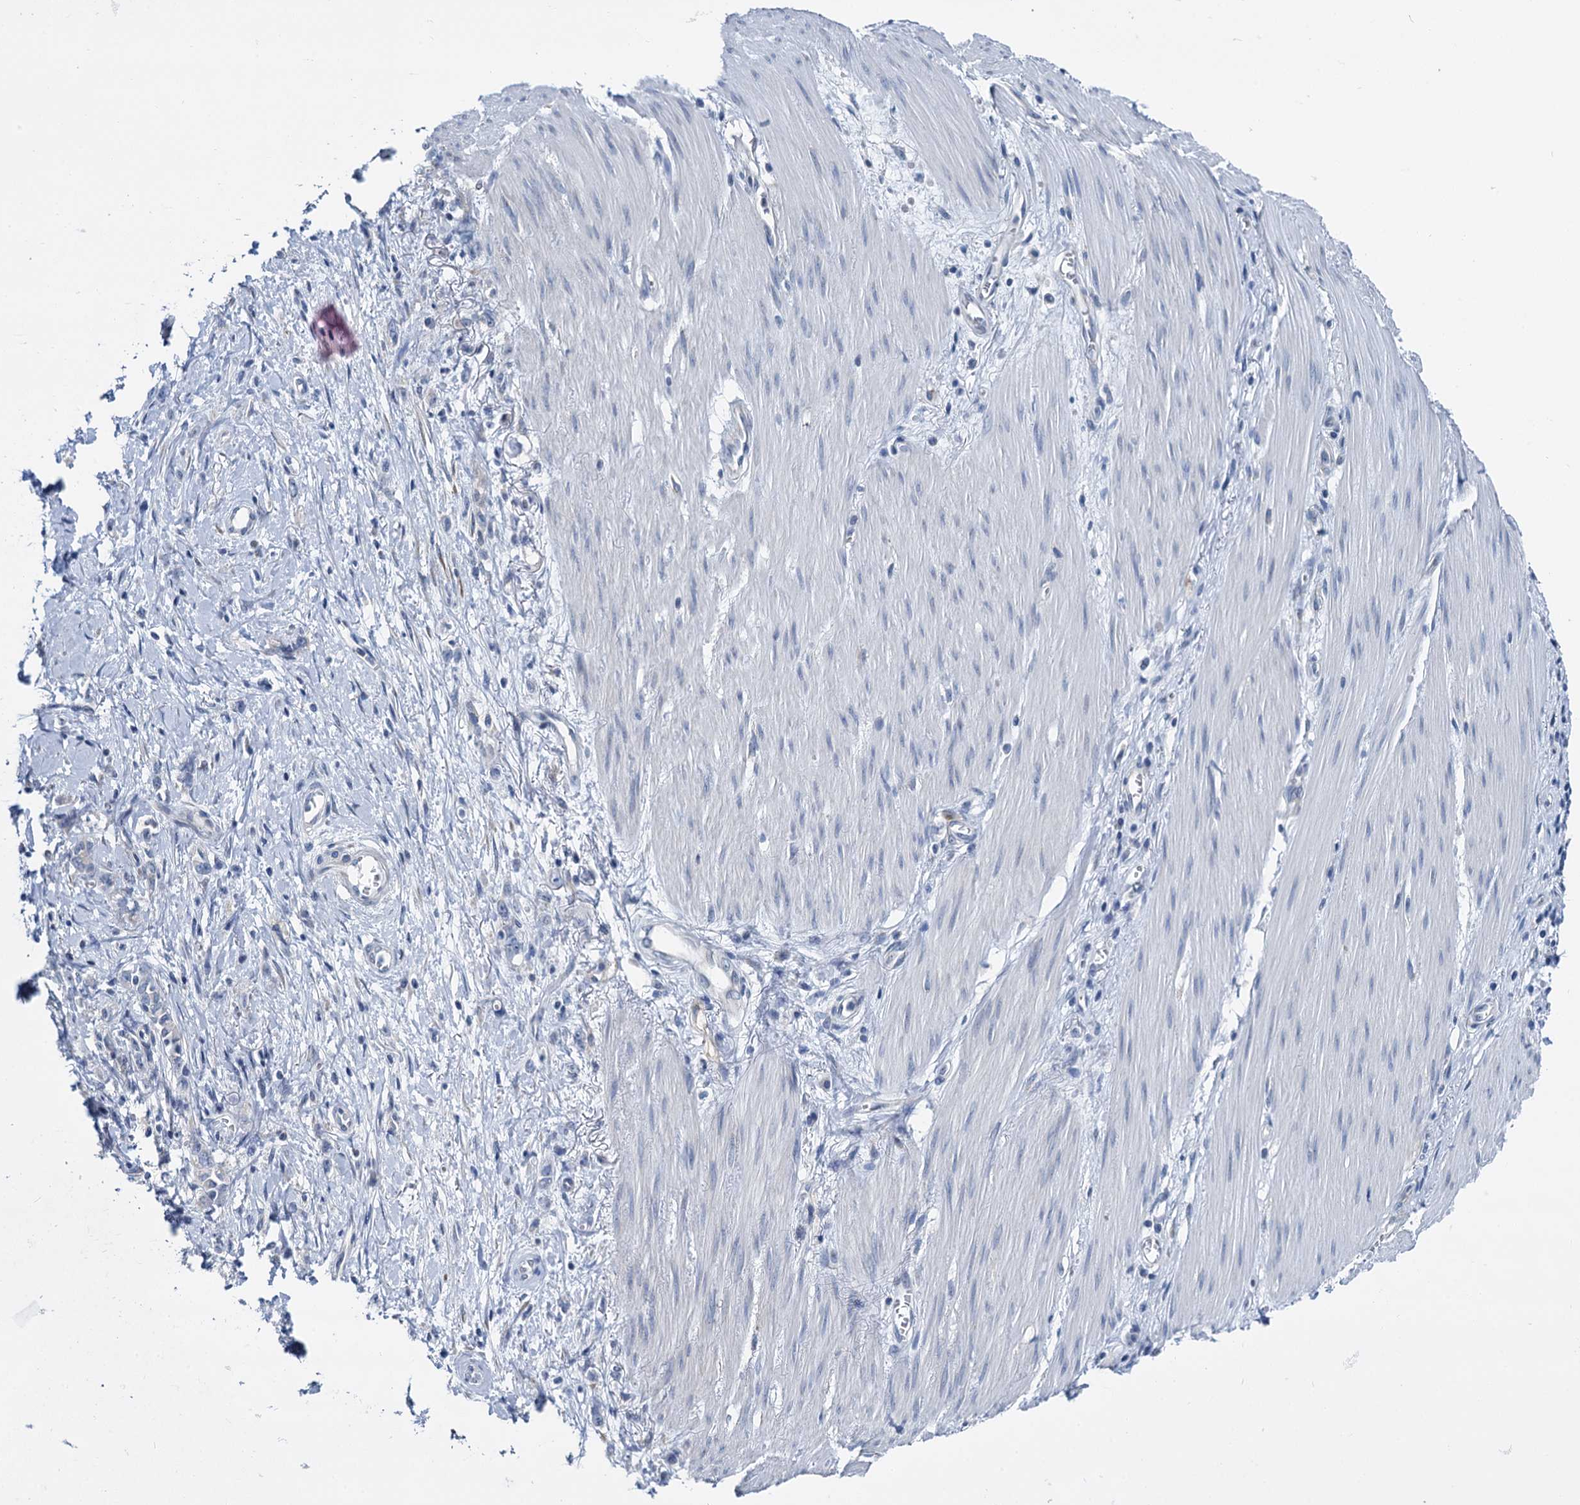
{"staining": {"intensity": "negative", "quantity": "none", "location": "none"}, "tissue": "stomach cancer", "cell_type": "Tumor cells", "image_type": "cancer", "snomed": [{"axis": "morphology", "description": "Adenocarcinoma, NOS"}, {"axis": "topography", "description": "Stomach"}], "caption": "DAB (3,3'-diaminobenzidine) immunohistochemical staining of human stomach cancer demonstrates no significant staining in tumor cells. Brightfield microscopy of immunohistochemistry stained with DAB (brown) and hematoxylin (blue), captured at high magnification.", "gene": "MIOX", "patient": {"sex": "female", "age": 76}}